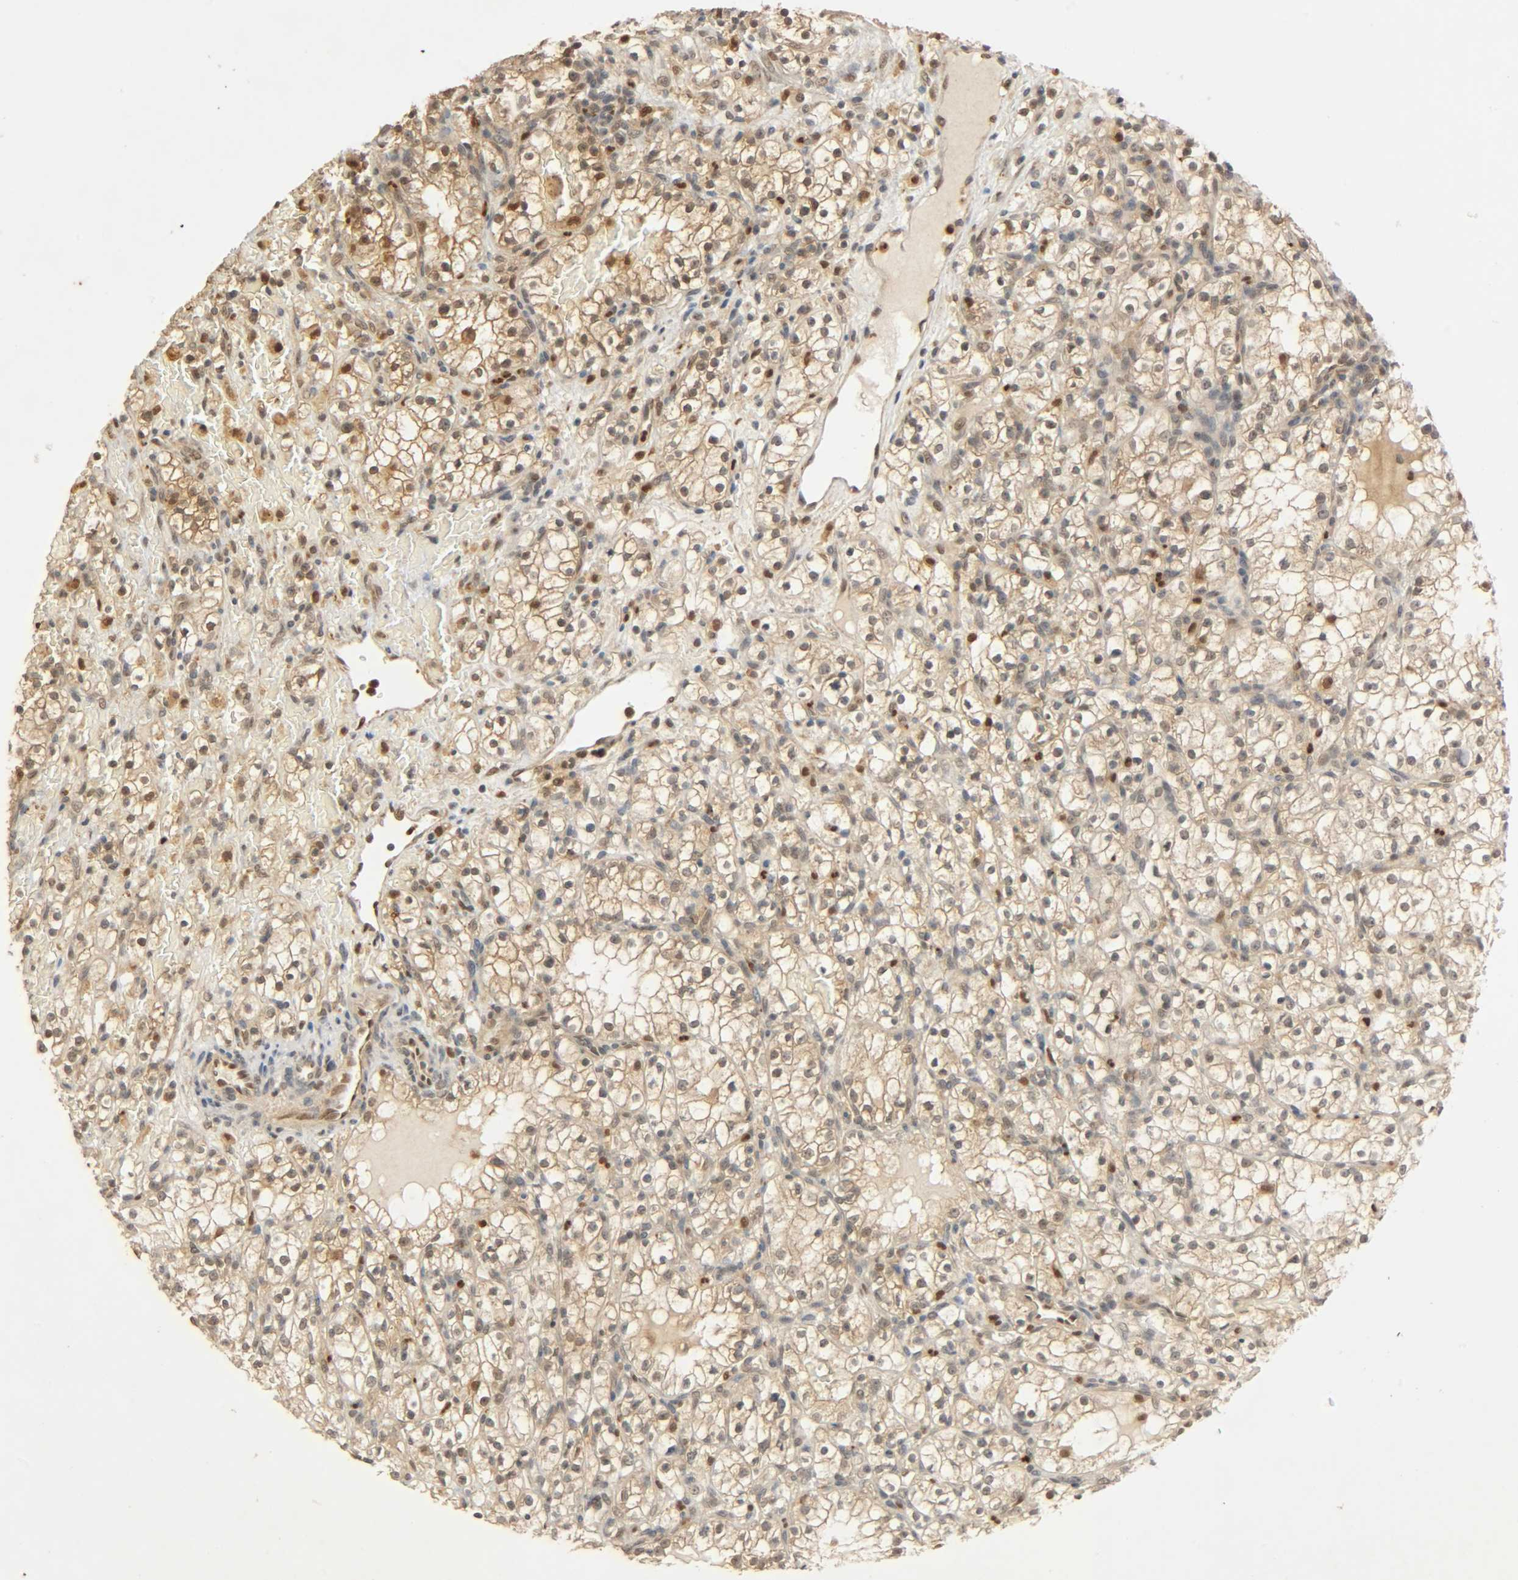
{"staining": {"intensity": "moderate", "quantity": "25%-75%", "location": "cytoplasmic/membranous,nuclear"}, "tissue": "renal cancer", "cell_type": "Tumor cells", "image_type": "cancer", "snomed": [{"axis": "morphology", "description": "Normal tissue, NOS"}, {"axis": "morphology", "description": "Adenocarcinoma, NOS"}, {"axis": "topography", "description": "Kidney"}], "caption": "High-magnification brightfield microscopy of renal cancer (adenocarcinoma) stained with DAB (brown) and counterstained with hematoxylin (blue). tumor cells exhibit moderate cytoplasmic/membranous and nuclear positivity is seen in approximately25%-75% of cells.", "gene": "ZFPM2", "patient": {"sex": "female", "age": 55}}